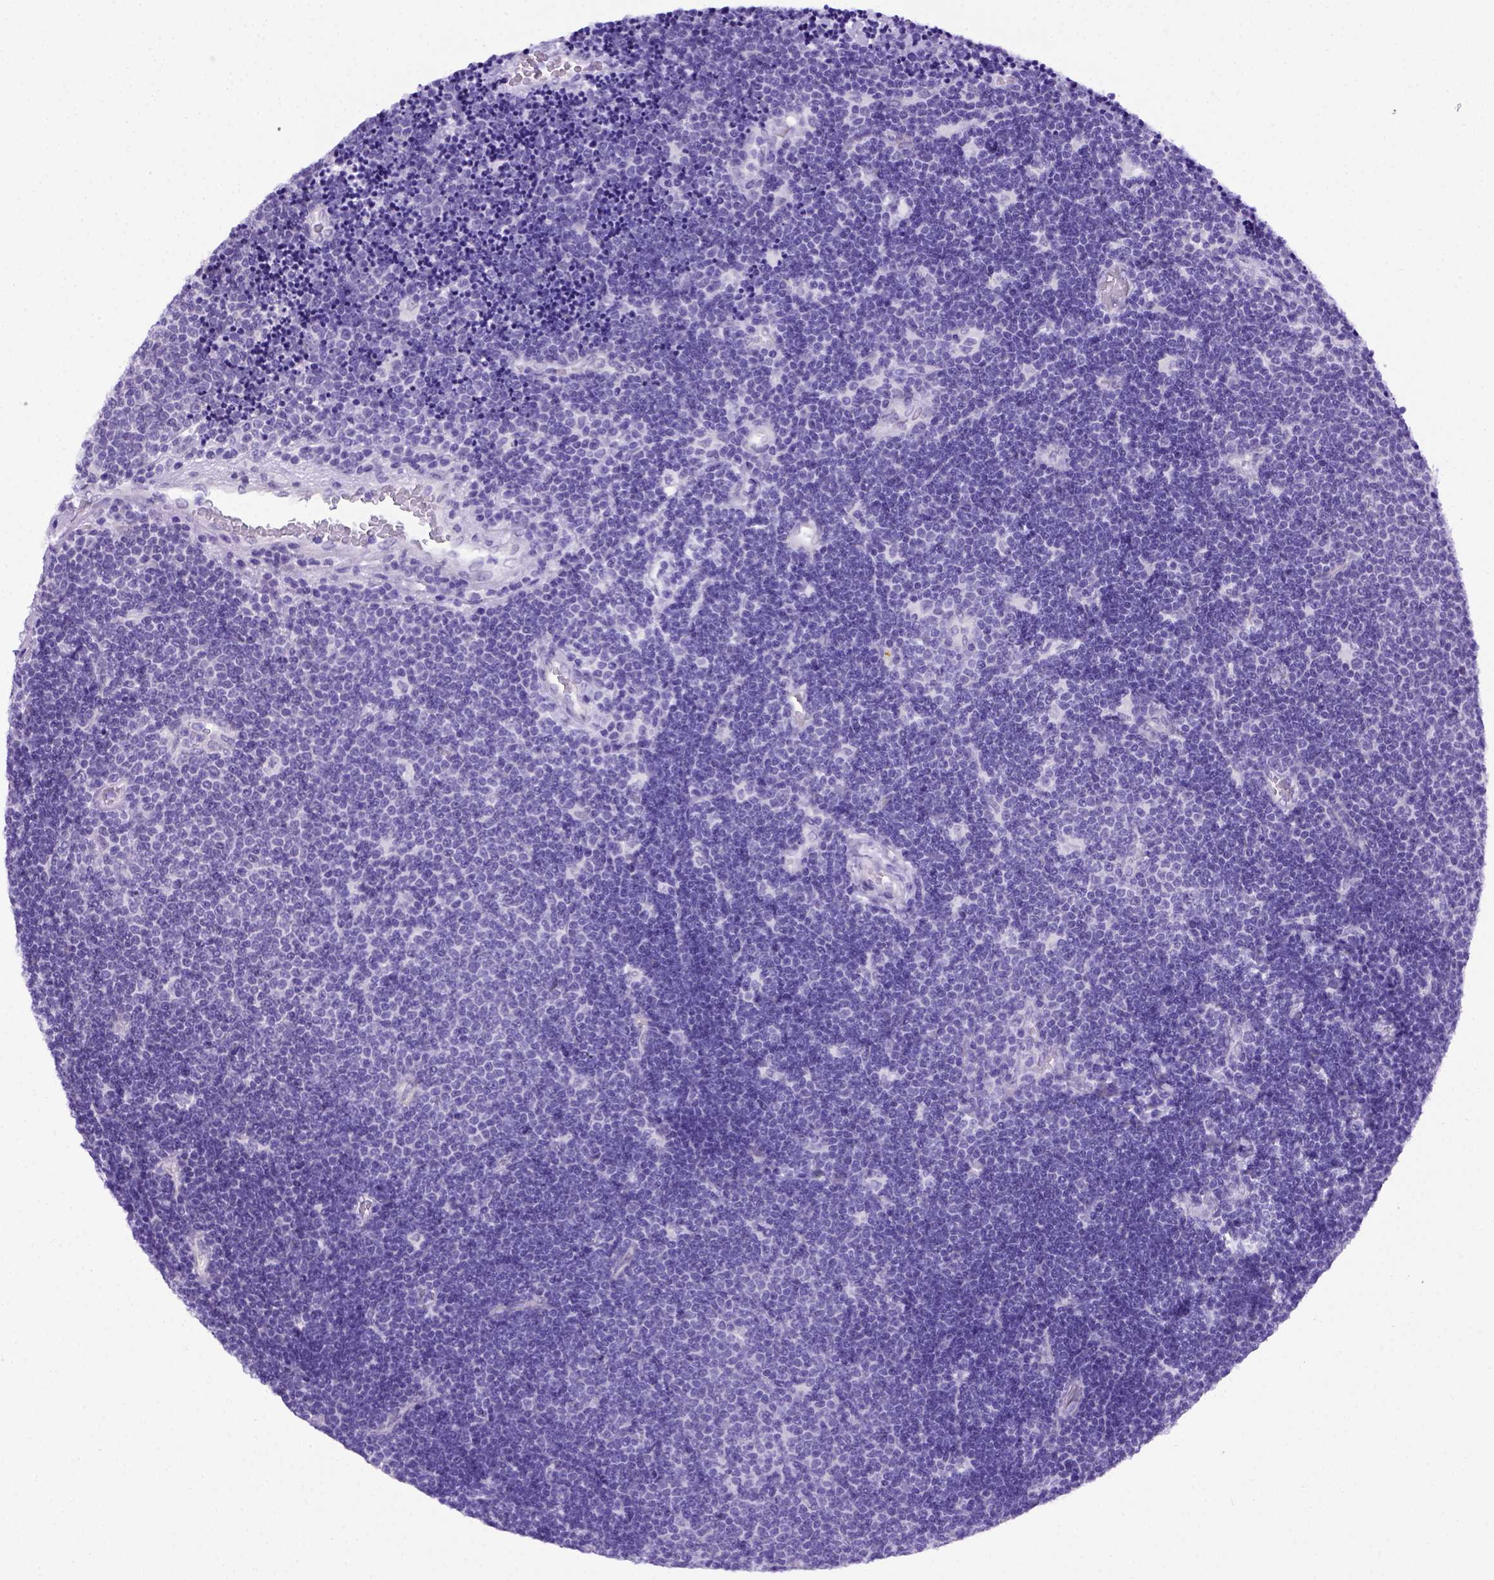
{"staining": {"intensity": "negative", "quantity": "none", "location": "none"}, "tissue": "lymphoma", "cell_type": "Tumor cells", "image_type": "cancer", "snomed": [{"axis": "morphology", "description": "Malignant lymphoma, non-Hodgkin's type, Low grade"}, {"axis": "topography", "description": "Brain"}], "caption": "There is no significant expression in tumor cells of malignant lymphoma, non-Hodgkin's type (low-grade). Nuclei are stained in blue.", "gene": "ADAM12", "patient": {"sex": "female", "age": 66}}